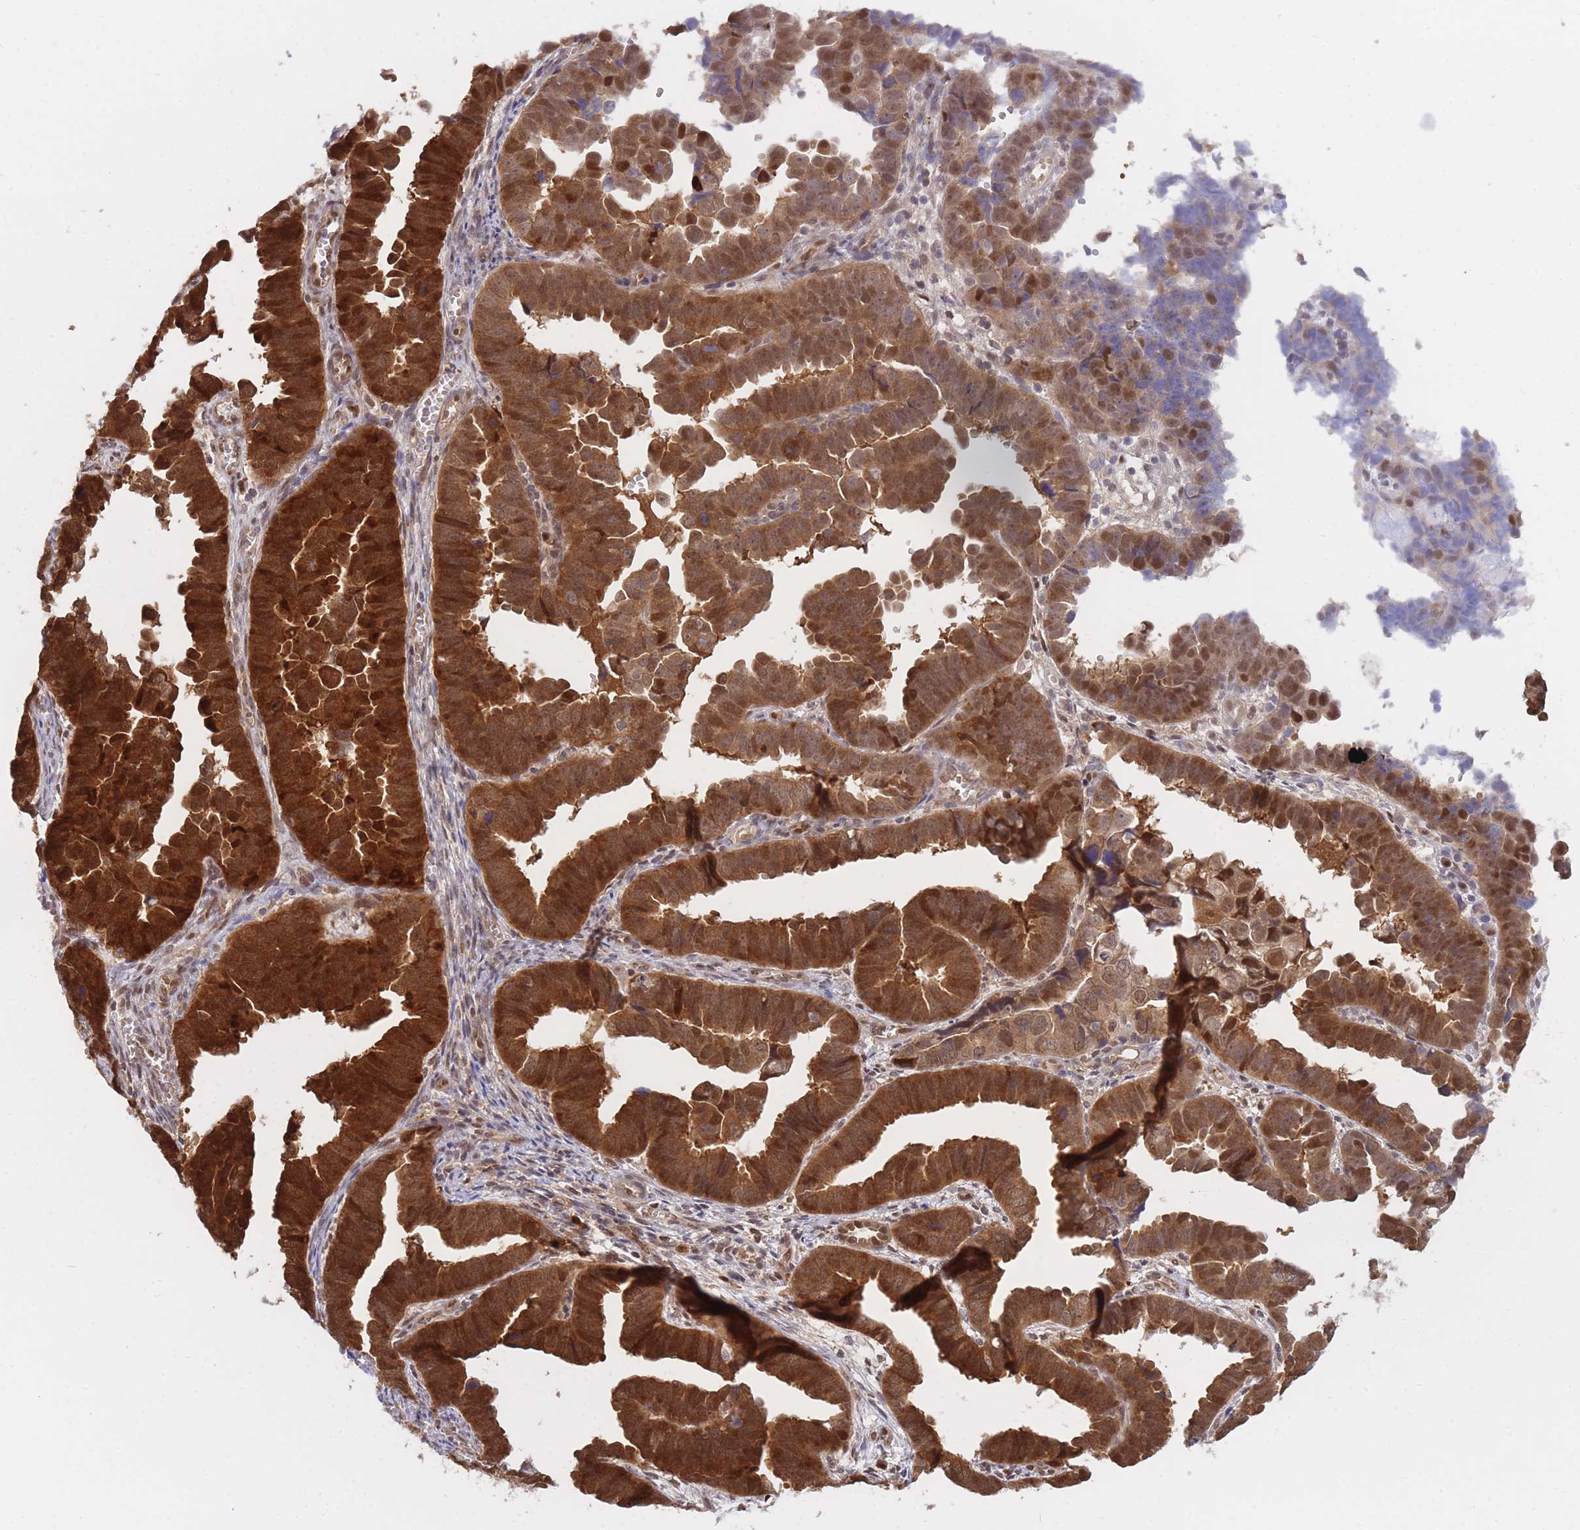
{"staining": {"intensity": "strong", "quantity": ">75%", "location": "cytoplasmic/membranous"}, "tissue": "endometrial cancer", "cell_type": "Tumor cells", "image_type": "cancer", "snomed": [{"axis": "morphology", "description": "Adenocarcinoma, NOS"}, {"axis": "topography", "description": "Endometrium"}], "caption": "The immunohistochemical stain shows strong cytoplasmic/membranous staining in tumor cells of adenocarcinoma (endometrial) tissue. The staining is performed using DAB (3,3'-diaminobenzidine) brown chromogen to label protein expression. The nuclei are counter-stained blue using hematoxylin.", "gene": "NSFL1C", "patient": {"sex": "female", "age": 75}}